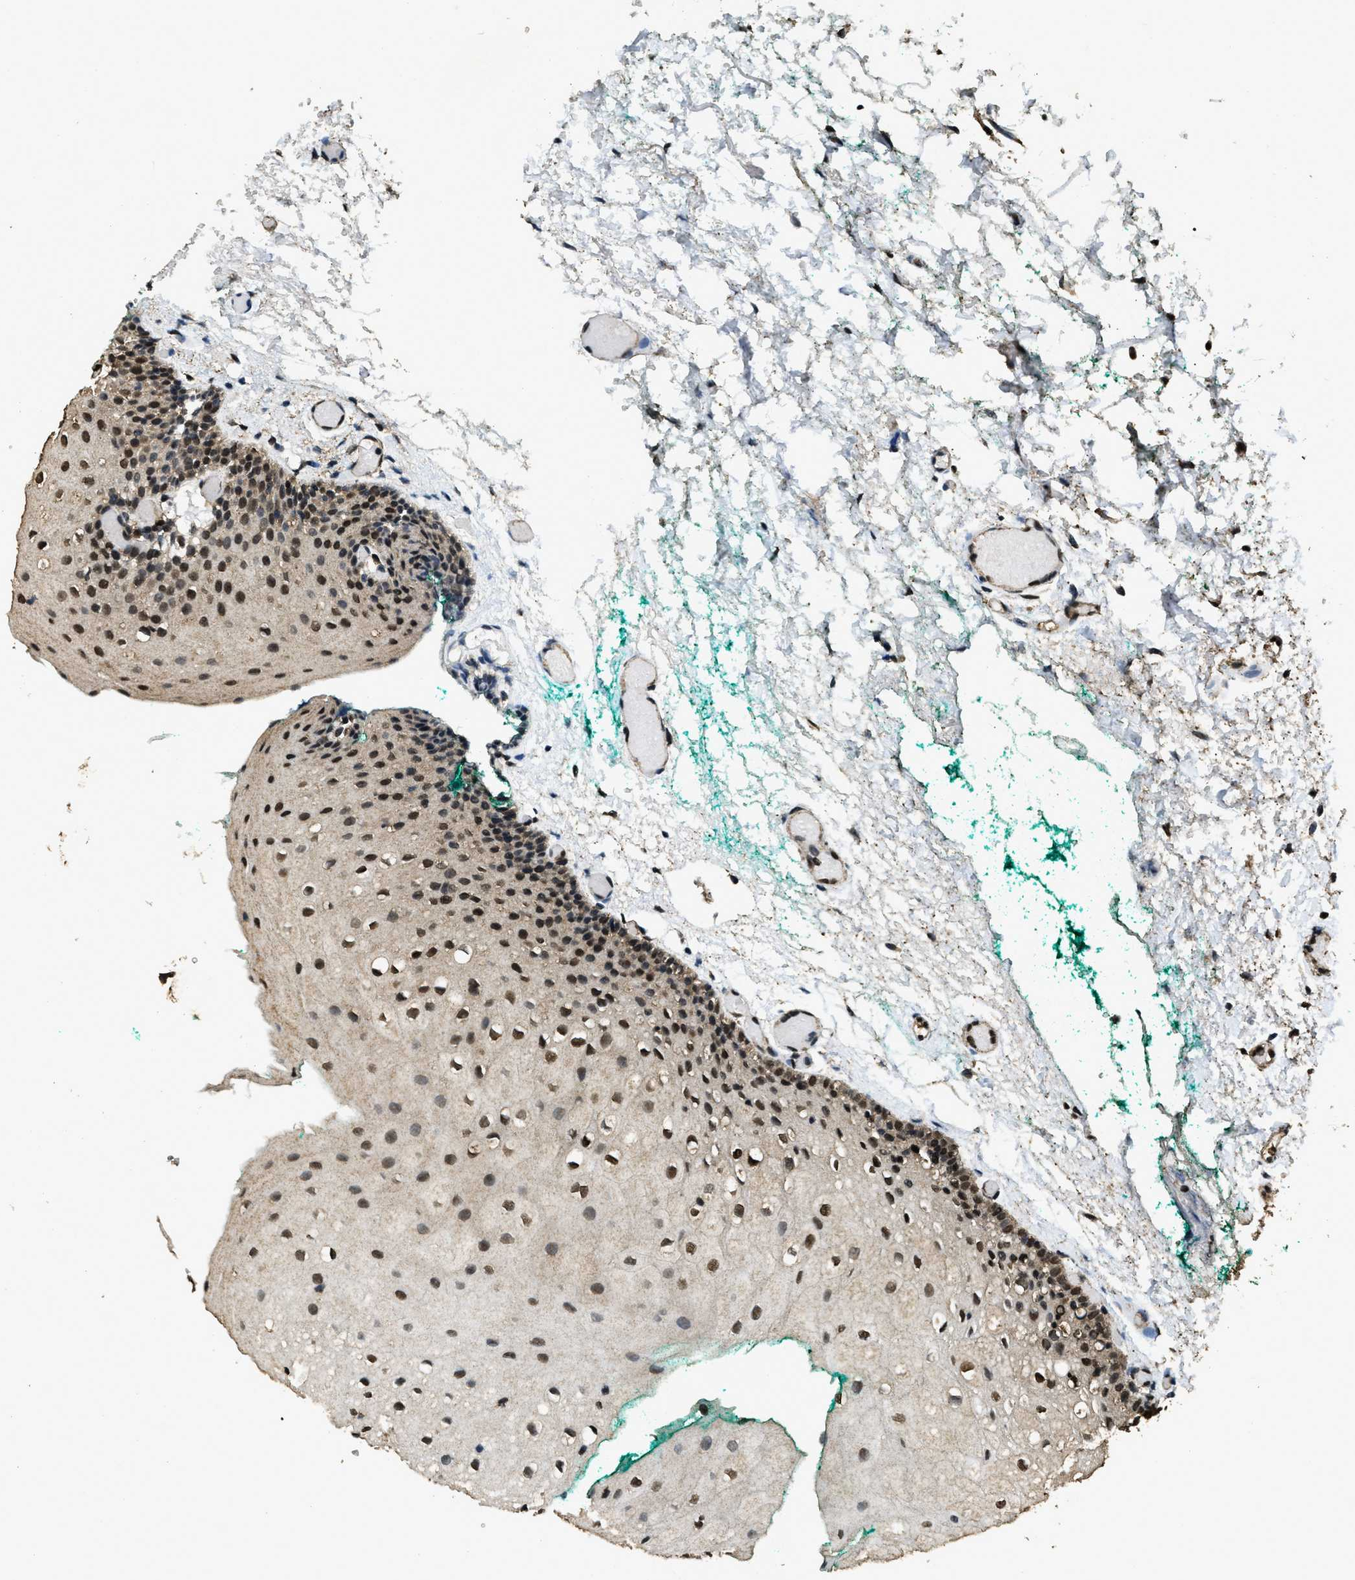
{"staining": {"intensity": "strong", "quantity": ">75%", "location": "nuclear"}, "tissue": "oral mucosa", "cell_type": "Squamous epithelial cells", "image_type": "normal", "snomed": [{"axis": "morphology", "description": "Normal tissue, NOS"}, {"axis": "morphology", "description": "Squamous cell carcinoma, NOS"}, {"axis": "topography", "description": "Oral tissue"}, {"axis": "topography", "description": "Salivary gland"}, {"axis": "topography", "description": "Head-Neck"}], "caption": "The image reveals staining of benign oral mucosa, revealing strong nuclear protein positivity (brown color) within squamous epithelial cells. The staining was performed using DAB to visualize the protein expression in brown, while the nuclei were stained in blue with hematoxylin (Magnification: 20x).", "gene": "MYB", "patient": {"sex": "female", "age": 62}}